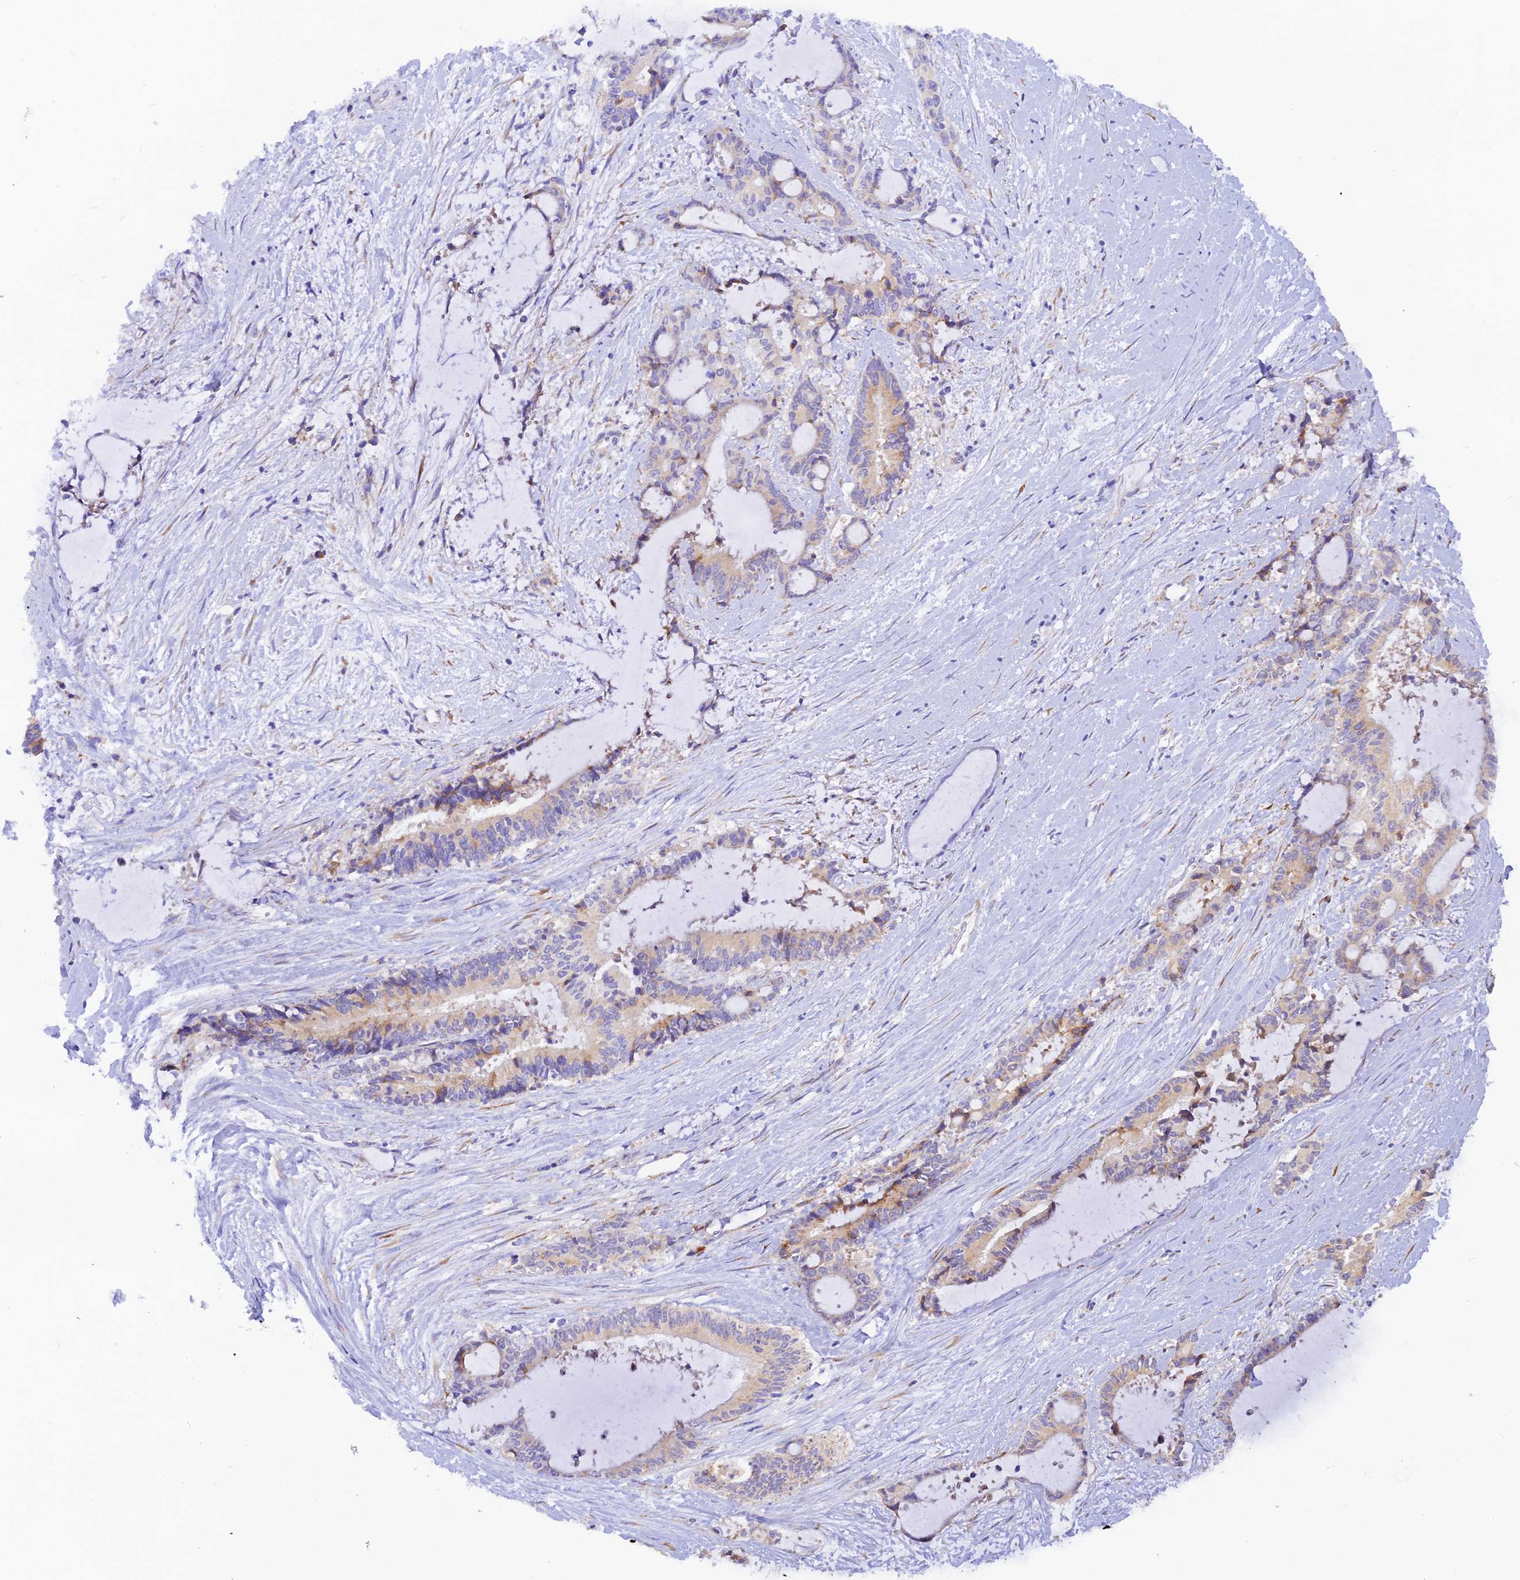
{"staining": {"intensity": "weak", "quantity": "25%-75%", "location": "cytoplasmic/membranous"}, "tissue": "liver cancer", "cell_type": "Tumor cells", "image_type": "cancer", "snomed": [{"axis": "morphology", "description": "Normal tissue, NOS"}, {"axis": "morphology", "description": "Cholangiocarcinoma"}, {"axis": "topography", "description": "Liver"}, {"axis": "topography", "description": "Peripheral nerve tissue"}], "caption": "Human cholangiocarcinoma (liver) stained with a protein marker exhibits weak staining in tumor cells.", "gene": "RPL5", "patient": {"sex": "female", "age": 73}}